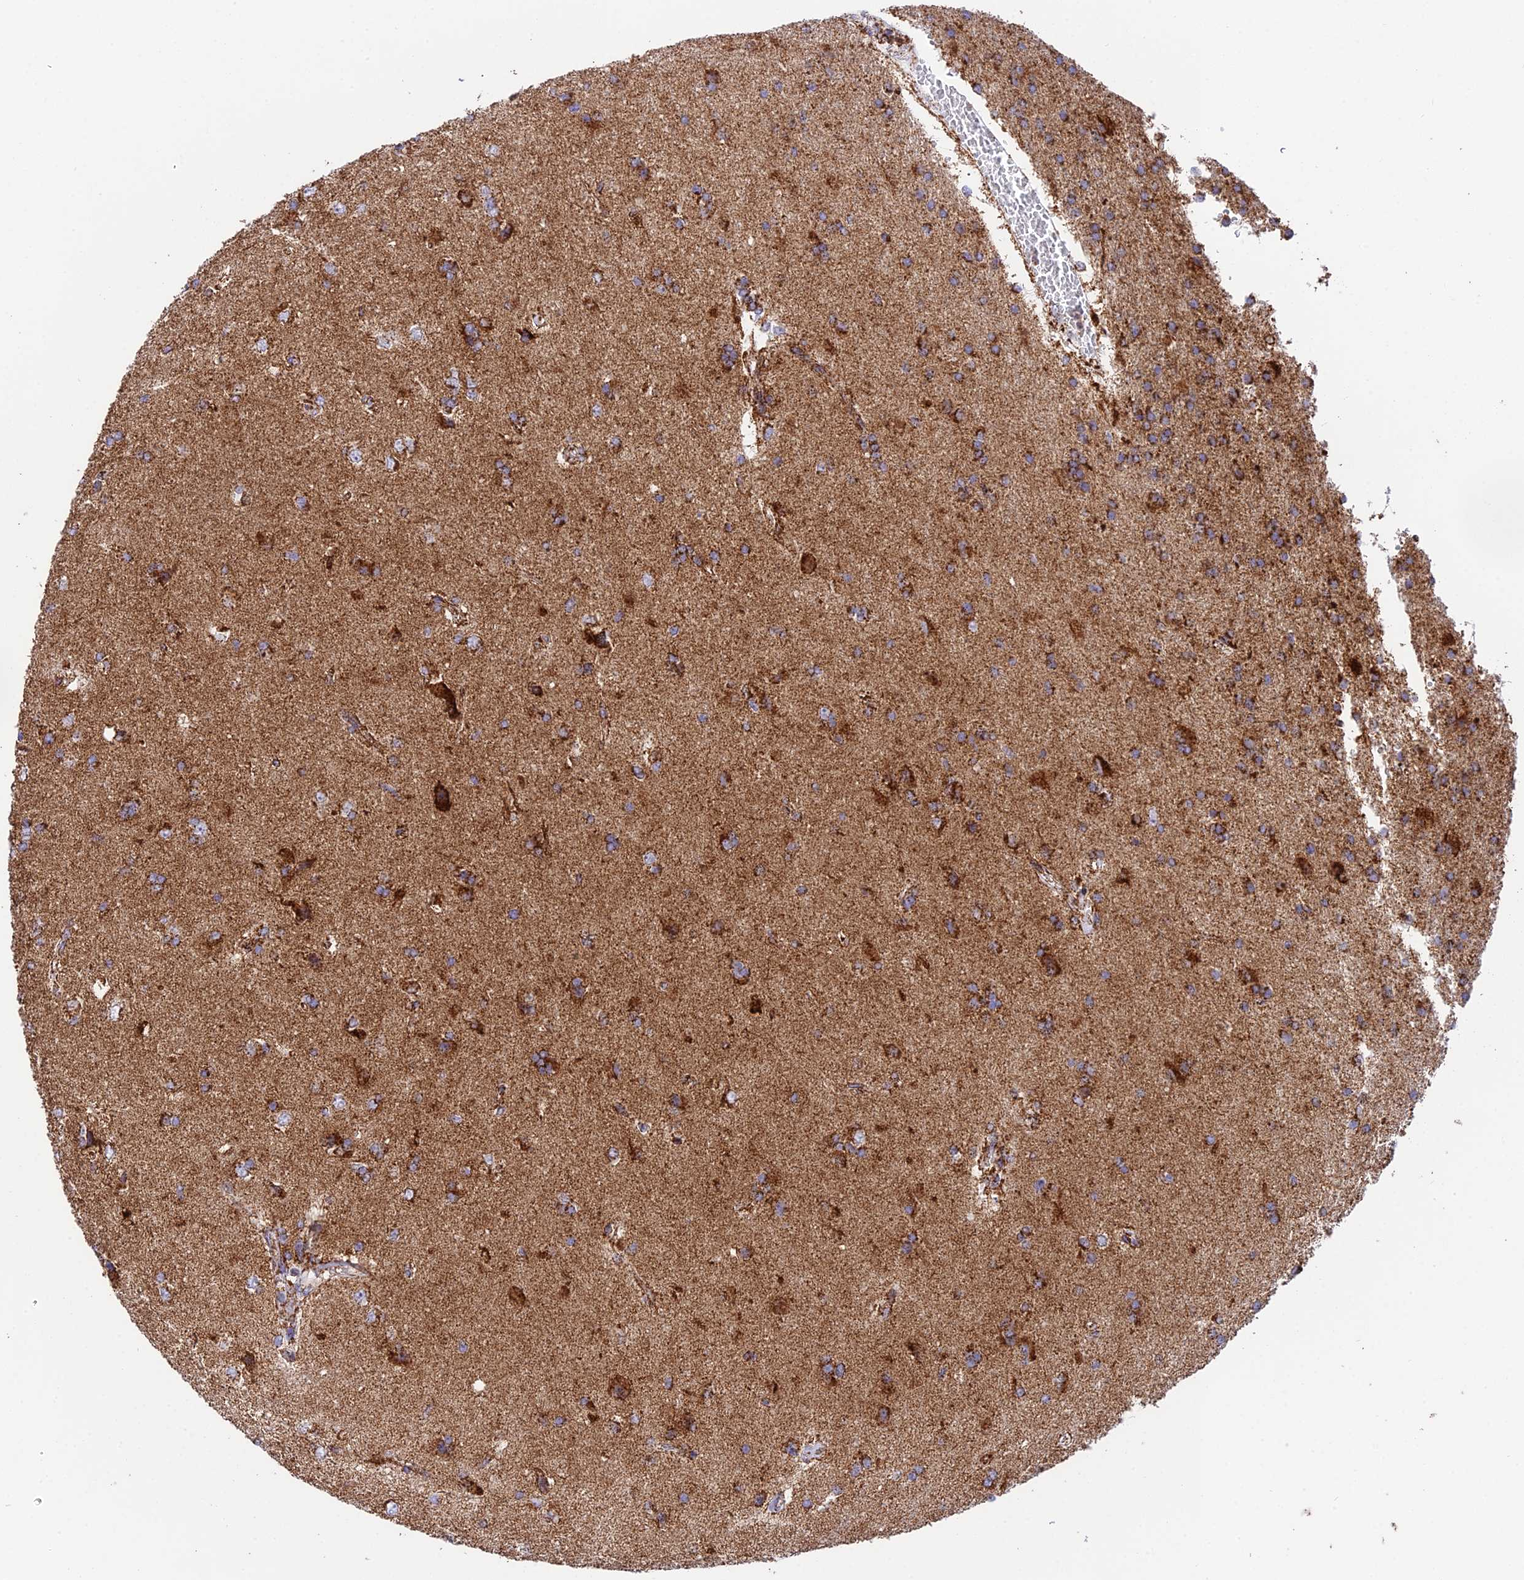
{"staining": {"intensity": "strong", "quantity": "25%-75%", "location": "cytoplasmic/membranous"}, "tissue": "glioma", "cell_type": "Tumor cells", "image_type": "cancer", "snomed": [{"axis": "morphology", "description": "Glioma, malignant, High grade"}, {"axis": "topography", "description": "Brain"}], "caption": "Strong cytoplasmic/membranous staining for a protein is identified in about 25%-75% of tumor cells of glioma using immunohistochemistry.", "gene": "CHCHD3", "patient": {"sex": "male", "age": 56}}